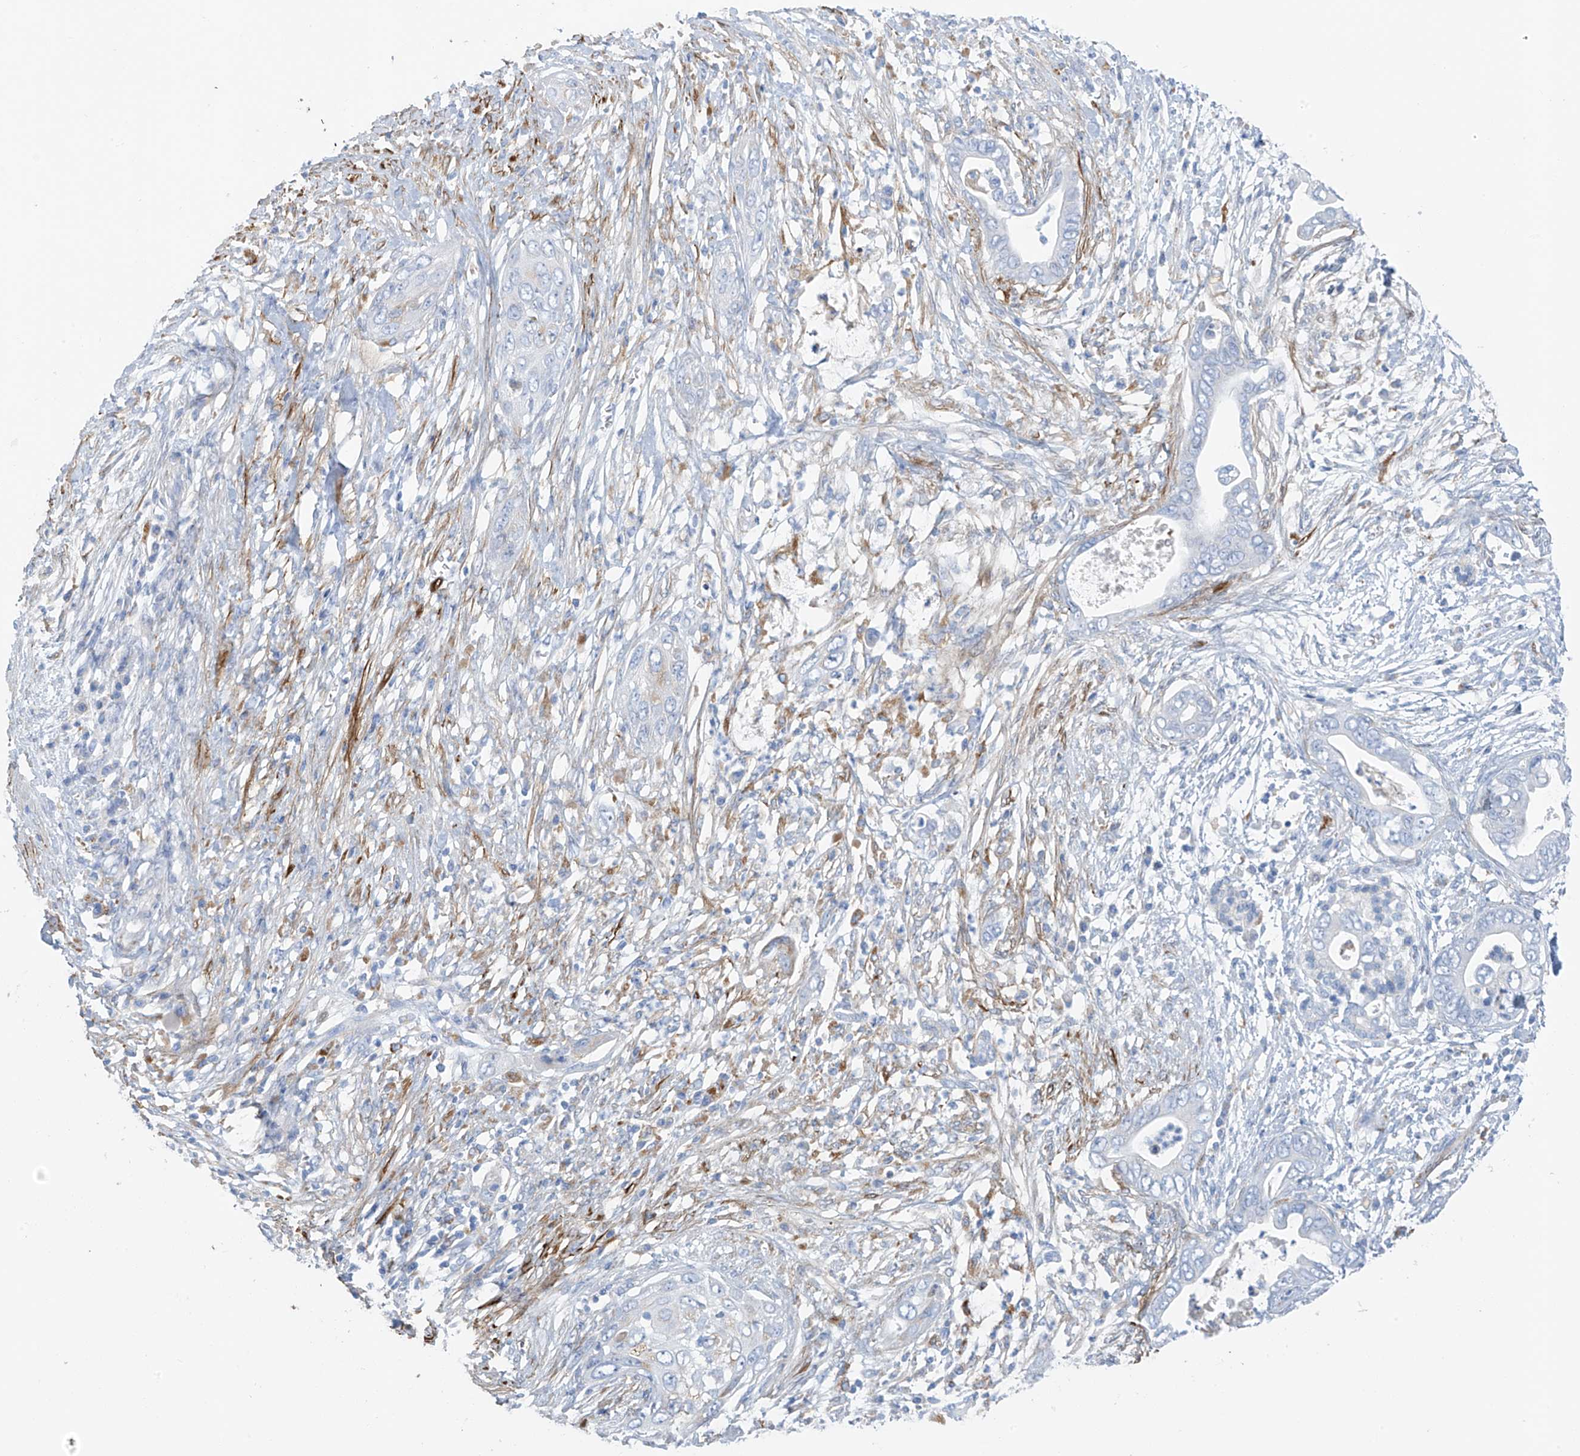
{"staining": {"intensity": "negative", "quantity": "none", "location": "none"}, "tissue": "pancreatic cancer", "cell_type": "Tumor cells", "image_type": "cancer", "snomed": [{"axis": "morphology", "description": "Adenocarcinoma, NOS"}, {"axis": "topography", "description": "Pancreas"}], "caption": "This histopathology image is of pancreatic cancer (adenocarcinoma) stained with IHC to label a protein in brown with the nuclei are counter-stained blue. There is no positivity in tumor cells.", "gene": "GLMP", "patient": {"sex": "male", "age": 75}}